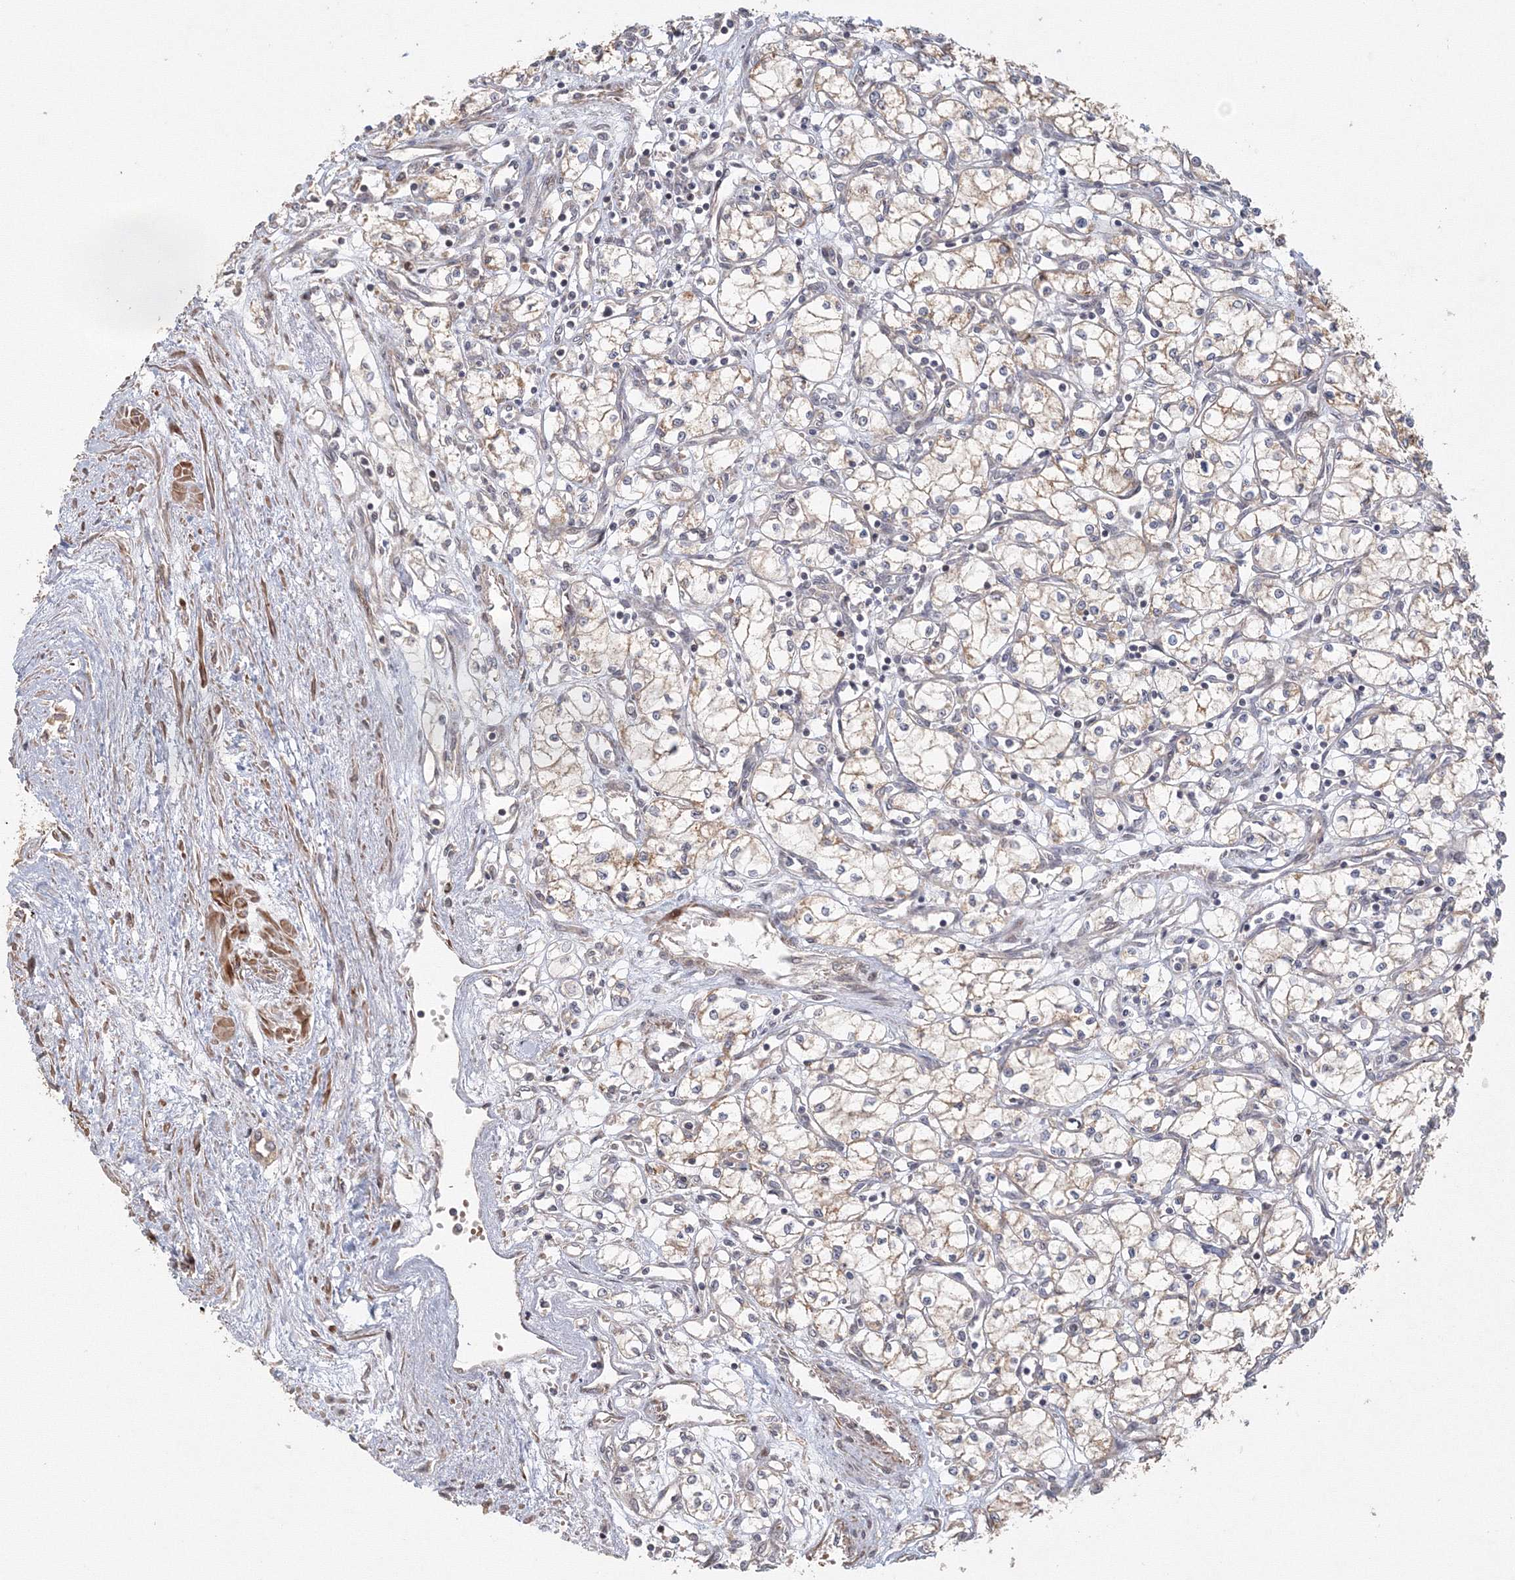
{"staining": {"intensity": "weak", "quantity": "25%-75%", "location": "cytoplasmic/membranous"}, "tissue": "renal cancer", "cell_type": "Tumor cells", "image_type": "cancer", "snomed": [{"axis": "morphology", "description": "Adenocarcinoma, NOS"}, {"axis": "topography", "description": "Kidney"}], "caption": "Renal cancer stained with immunohistochemistry (IHC) shows weak cytoplasmic/membranous positivity in about 25%-75% of tumor cells.", "gene": "TACC2", "patient": {"sex": "male", "age": 59}}